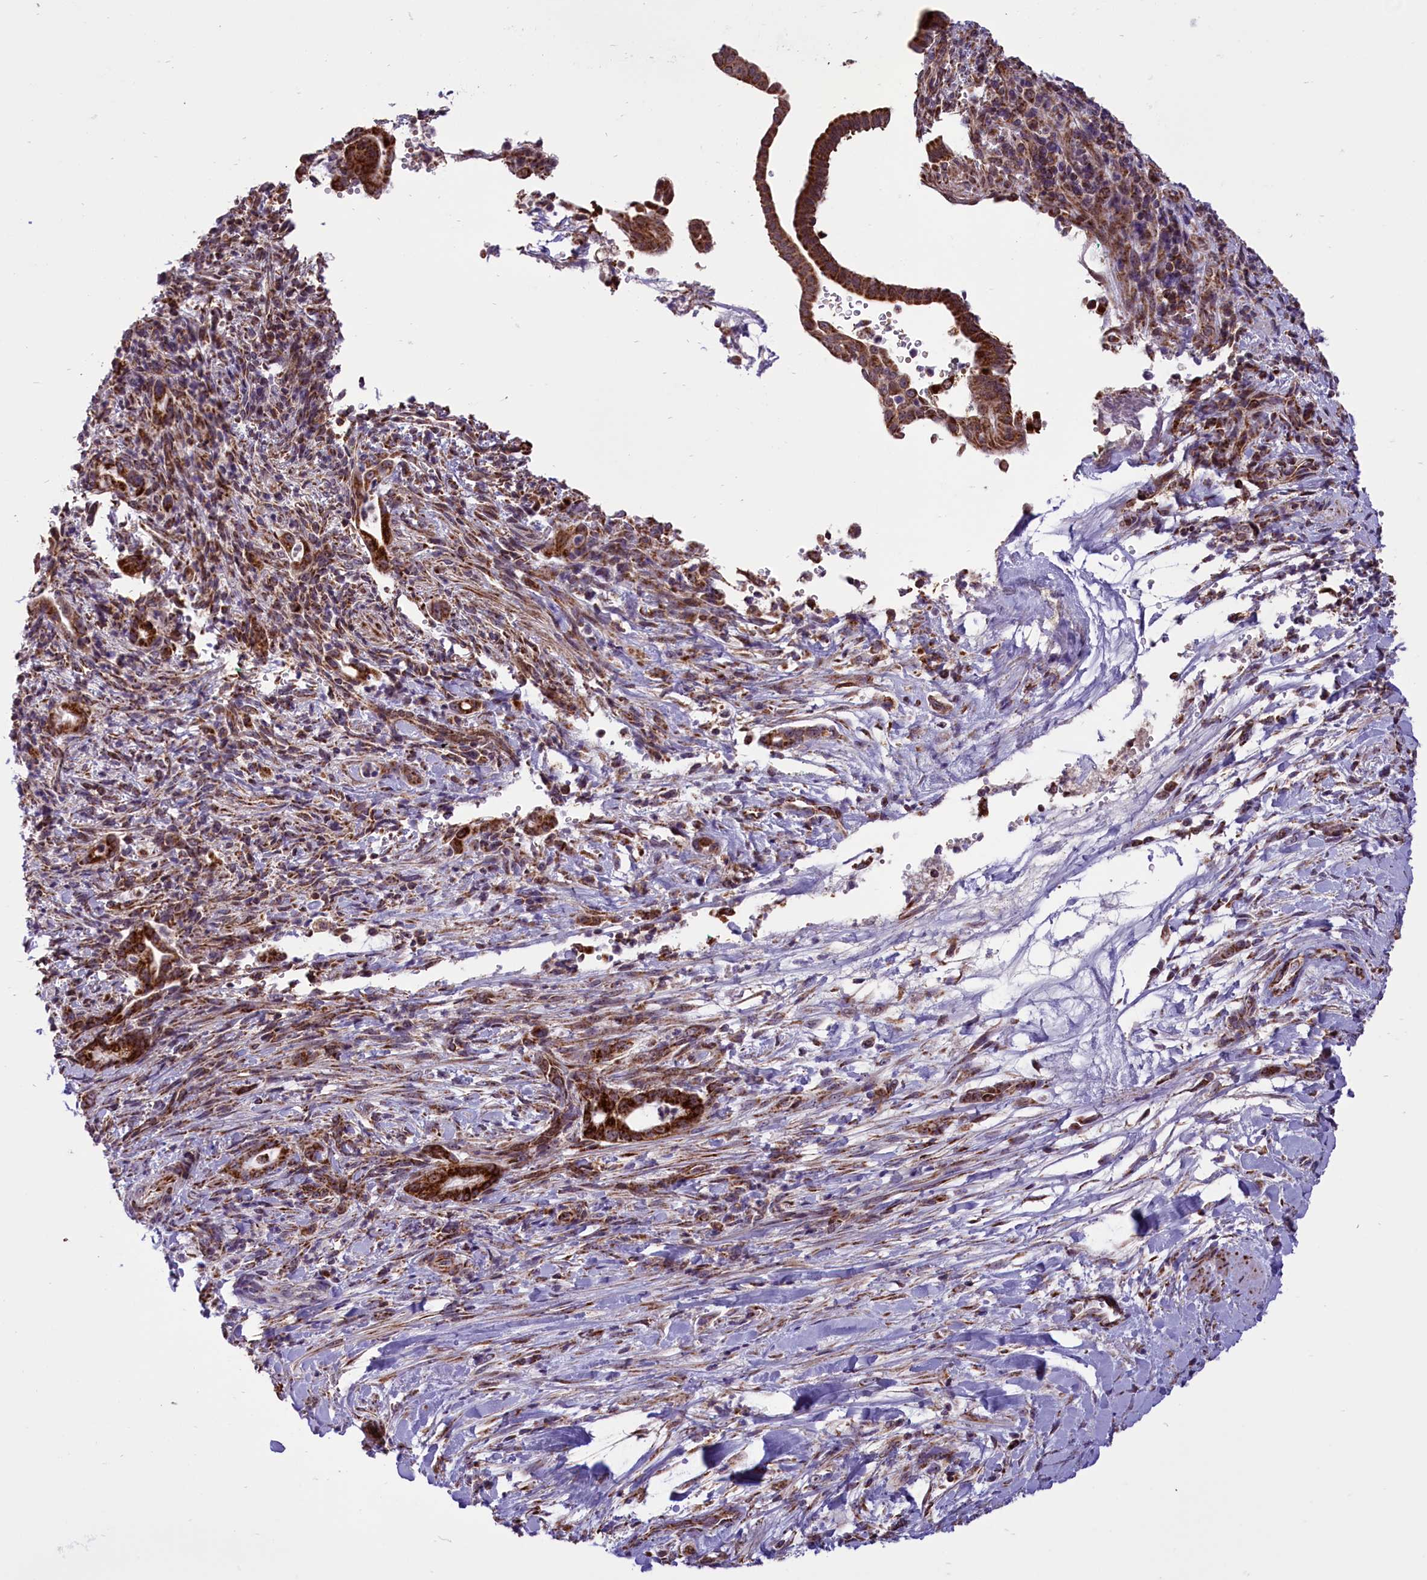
{"staining": {"intensity": "strong", "quantity": ">75%", "location": "cytoplasmic/membranous"}, "tissue": "pancreatic cancer", "cell_type": "Tumor cells", "image_type": "cancer", "snomed": [{"axis": "morphology", "description": "Normal tissue, NOS"}, {"axis": "morphology", "description": "Adenocarcinoma, NOS"}, {"axis": "topography", "description": "Pancreas"}], "caption": "Protein staining by immunohistochemistry (IHC) shows strong cytoplasmic/membranous staining in approximately >75% of tumor cells in adenocarcinoma (pancreatic). The staining was performed using DAB (3,3'-diaminobenzidine) to visualize the protein expression in brown, while the nuclei were stained in blue with hematoxylin (Magnification: 20x).", "gene": "NDUFS5", "patient": {"sex": "female", "age": 55}}